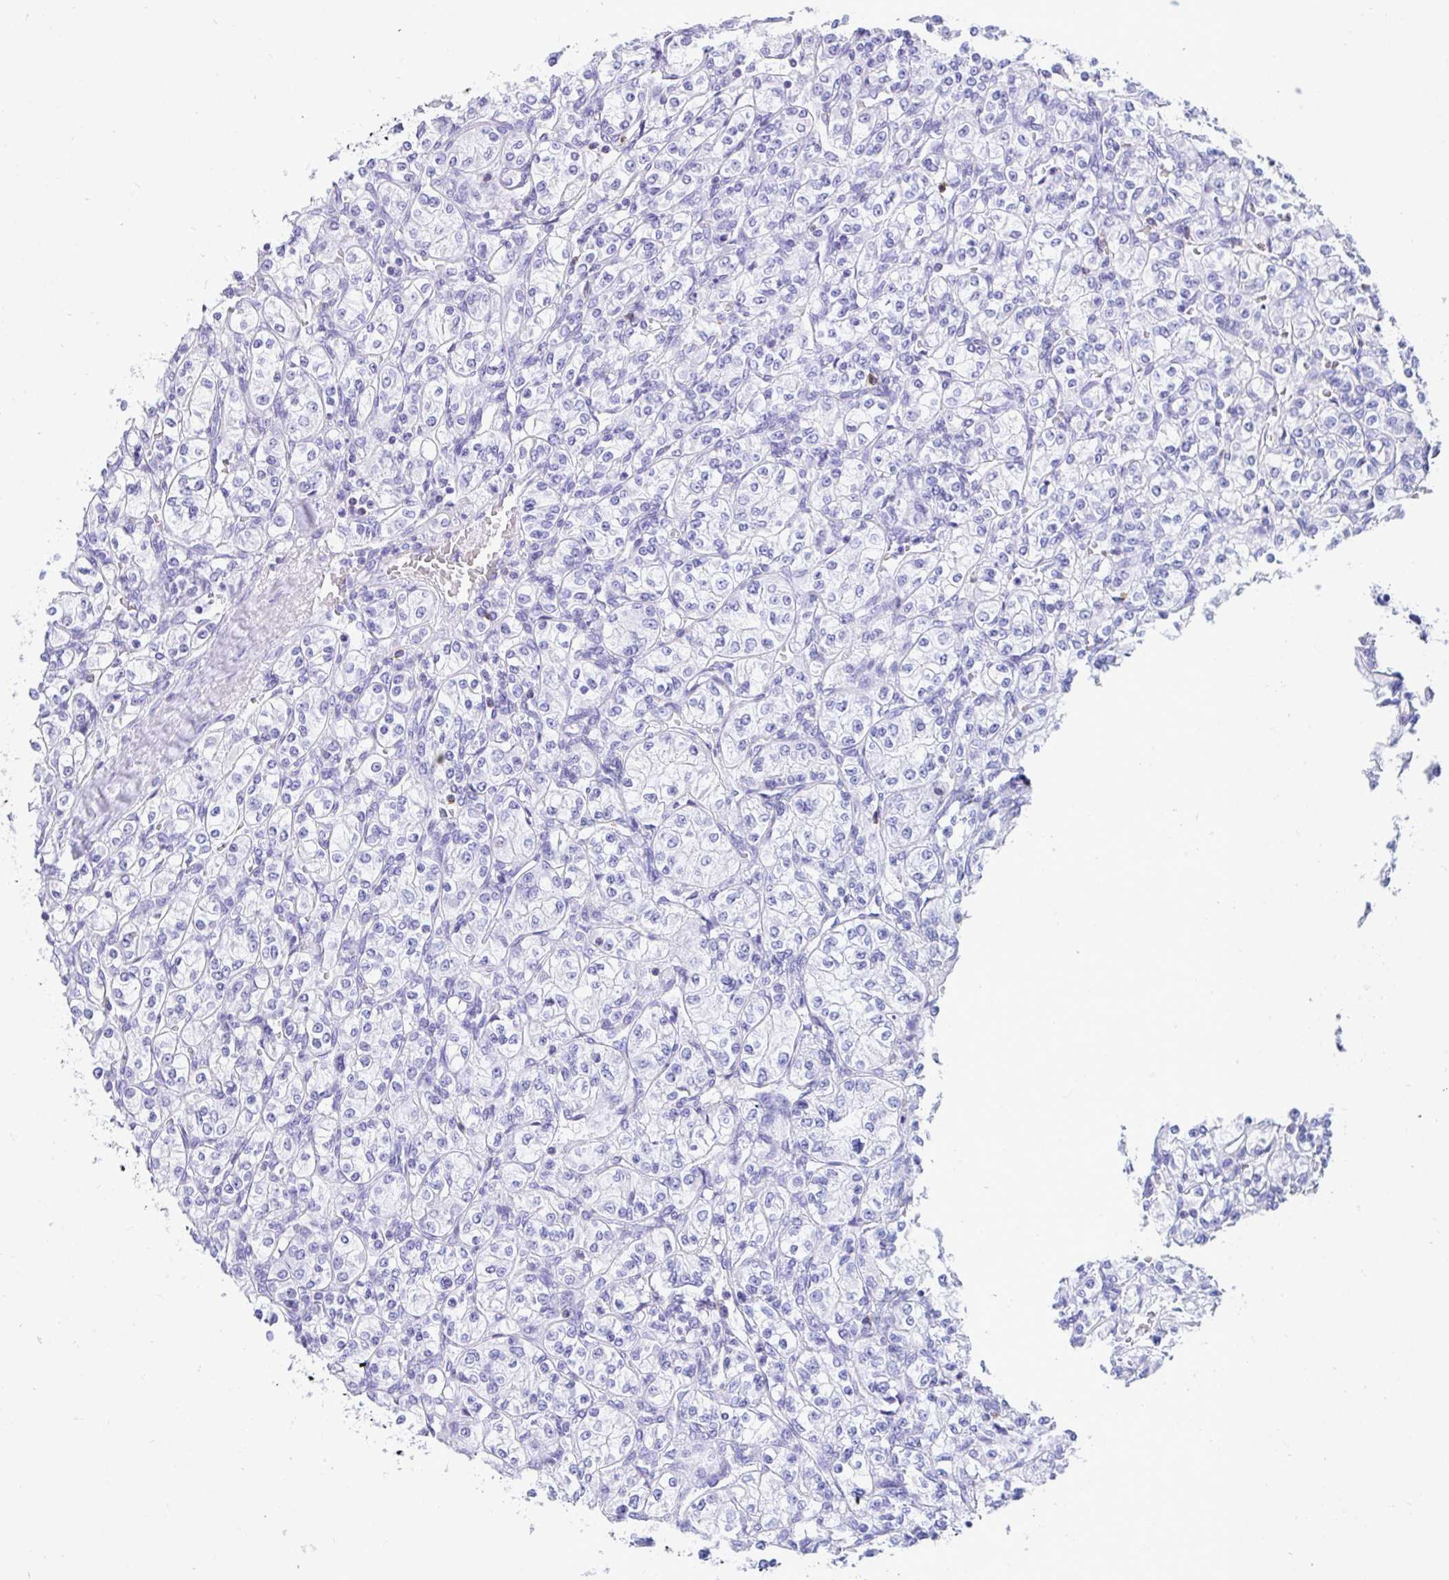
{"staining": {"intensity": "negative", "quantity": "none", "location": "none"}, "tissue": "renal cancer", "cell_type": "Tumor cells", "image_type": "cancer", "snomed": [{"axis": "morphology", "description": "Adenocarcinoma, NOS"}, {"axis": "topography", "description": "Kidney"}], "caption": "Immunohistochemistry image of neoplastic tissue: renal adenocarcinoma stained with DAB (3,3'-diaminobenzidine) displays no significant protein expression in tumor cells.", "gene": "CD7", "patient": {"sex": "male", "age": 77}}